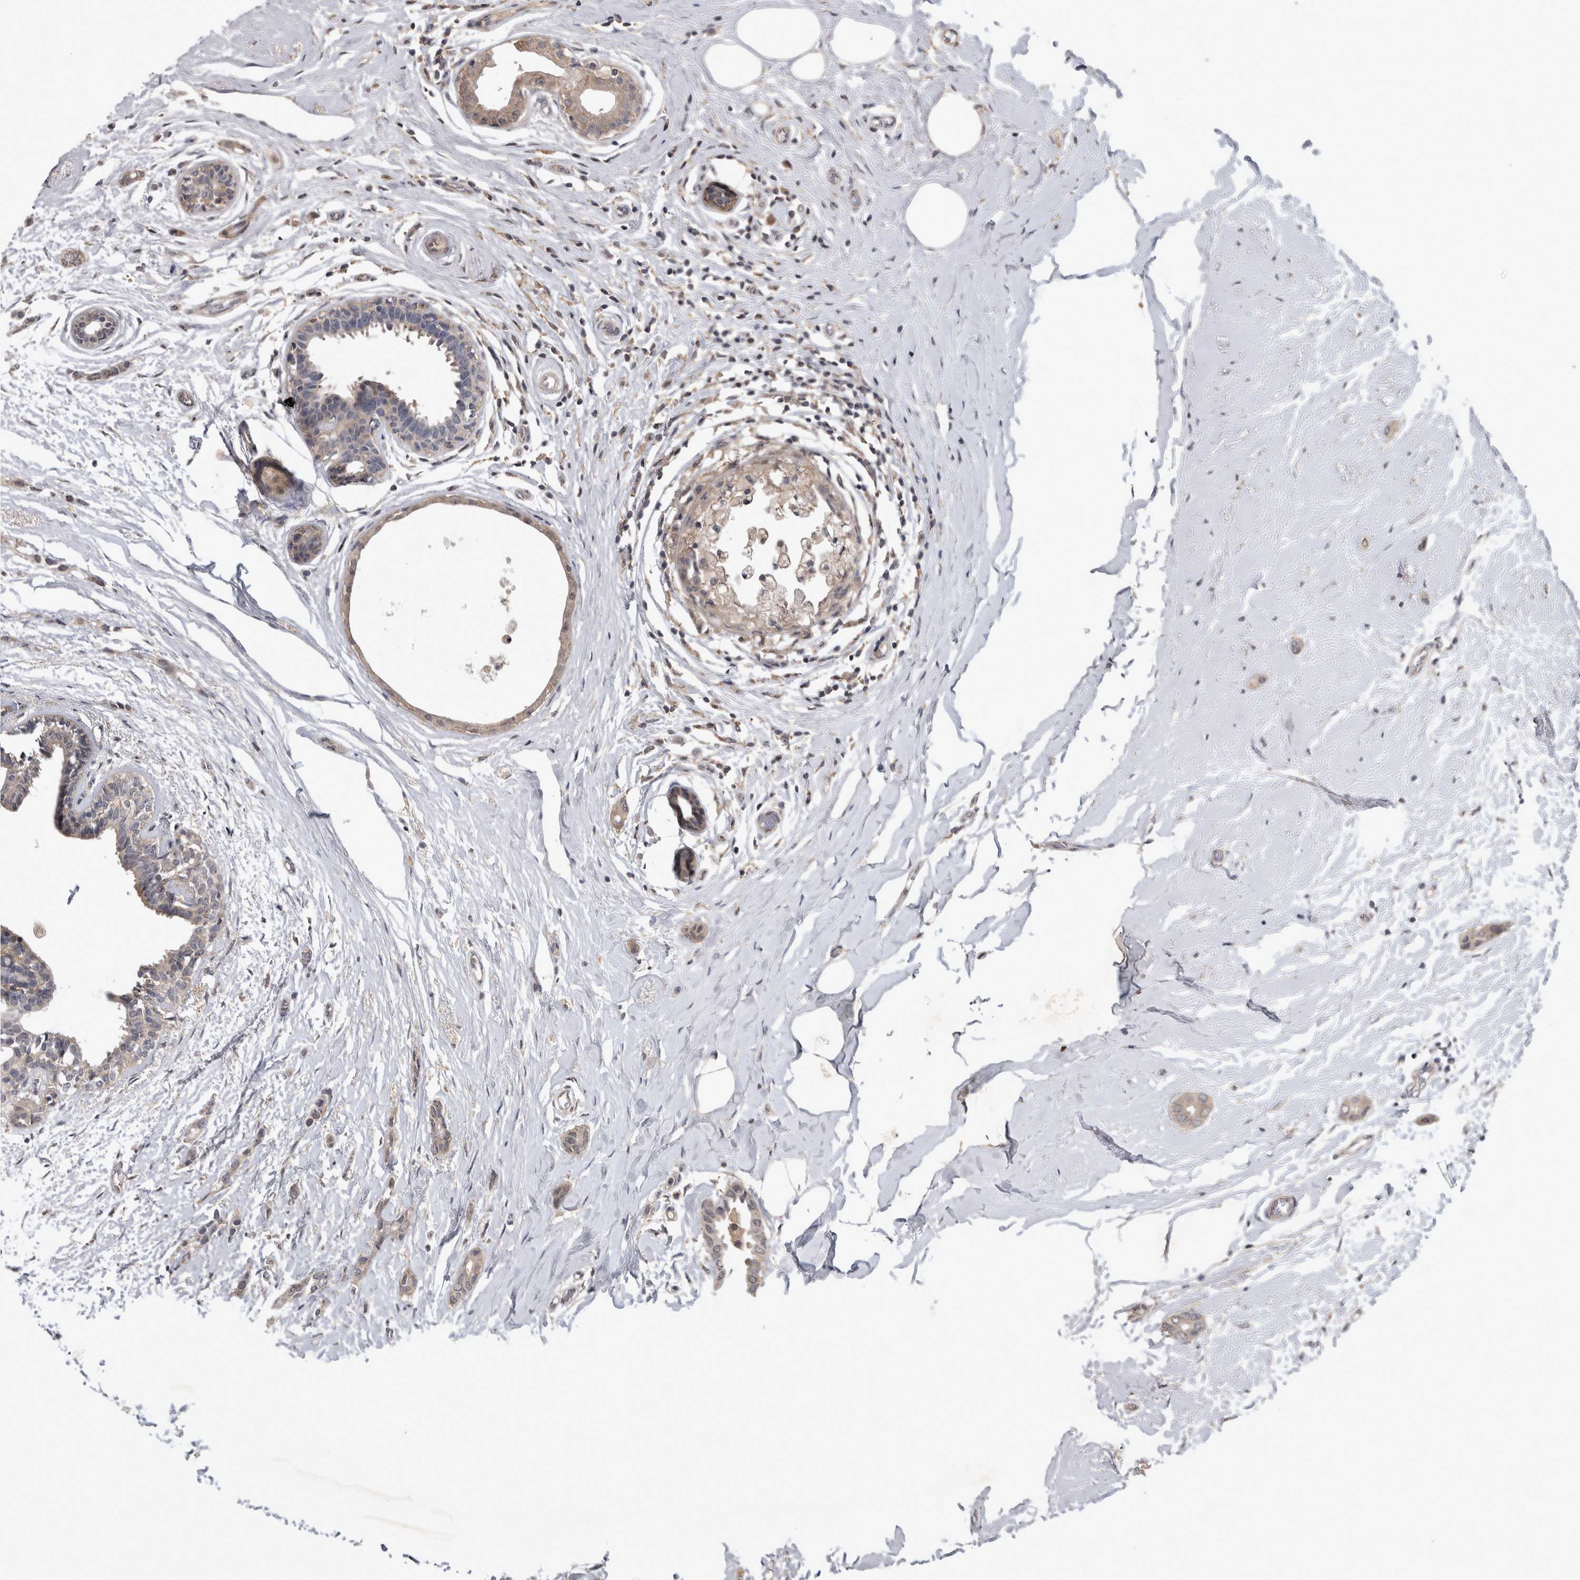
{"staining": {"intensity": "weak", "quantity": ">75%", "location": "cytoplasmic/membranous"}, "tissue": "breast cancer", "cell_type": "Tumor cells", "image_type": "cancer", "snomed": [{"axis": "morphology", "description": "Duct carcinoma"}, {"axis": "topography", "description": "Breast"}], "caption": "Breast cancer stained with a brown dye displays weak cytoplasmic/membranous positive staining in approximately >75% of tumor cells.", "gene": "ZNF114", "patient": {"sex": "female", "age": 55}}